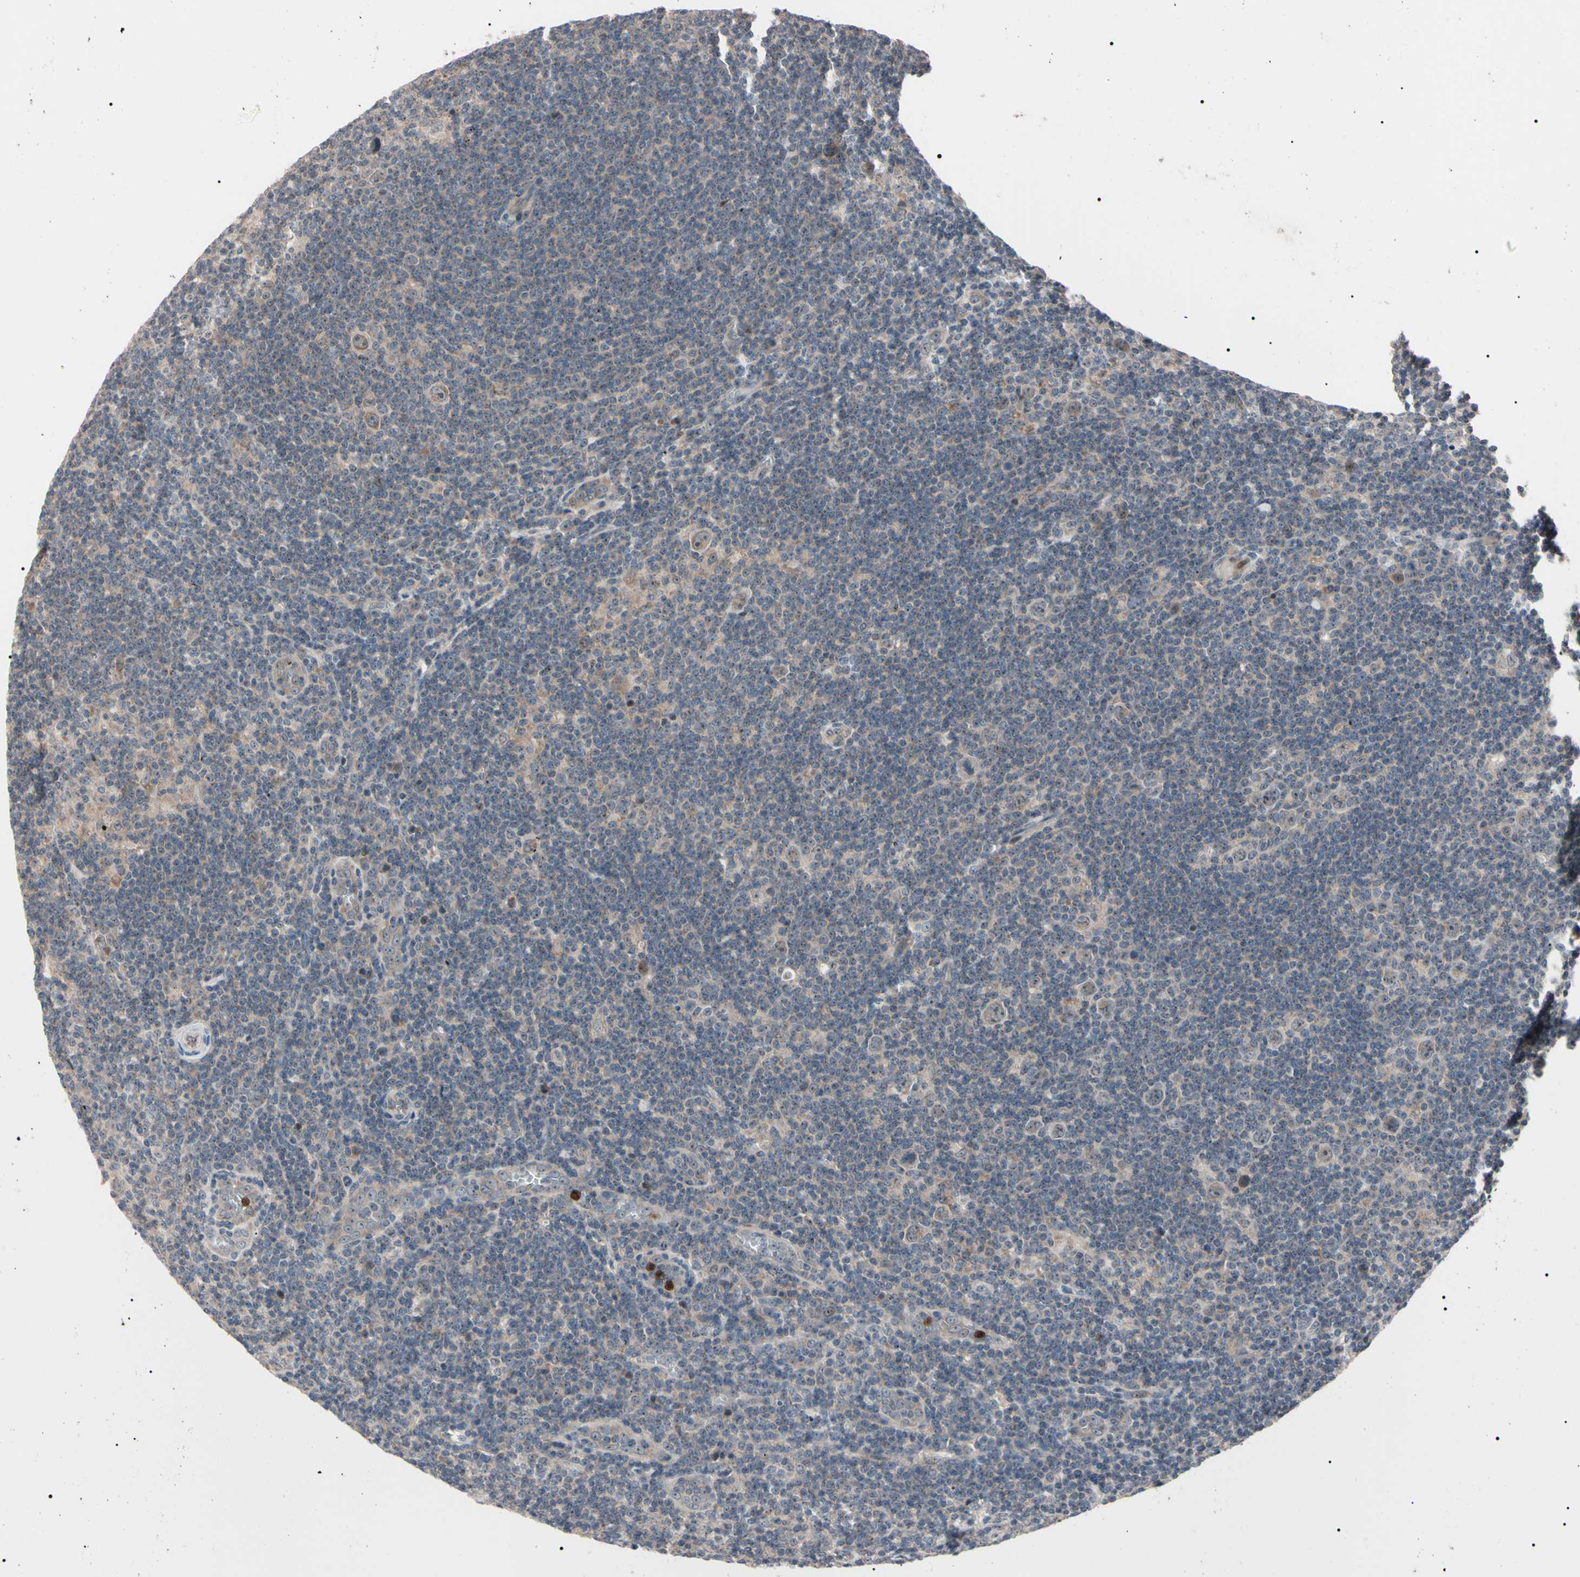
{"staining": {"intensity": "moderate", "quantity": ">75%", "location": "cytoplasmic/membranous"}, "tissue": "lymphoma", "cell_type": "Tumor cells", "image_type": "cancer", "snomed": [{"axis": "morphology", "description": "Hodgkin's disease, NOS"}, {"axis": "topography", "description": "Lymph node"}], "caption": "Hodgkin's disease stained for a protein (brown) shows moderate cytoplasmic/membranous positive expression in approximately >75% of tumor cells.", "gene": "TRAF5", "patient": {"sex": "female", "age": 57}}